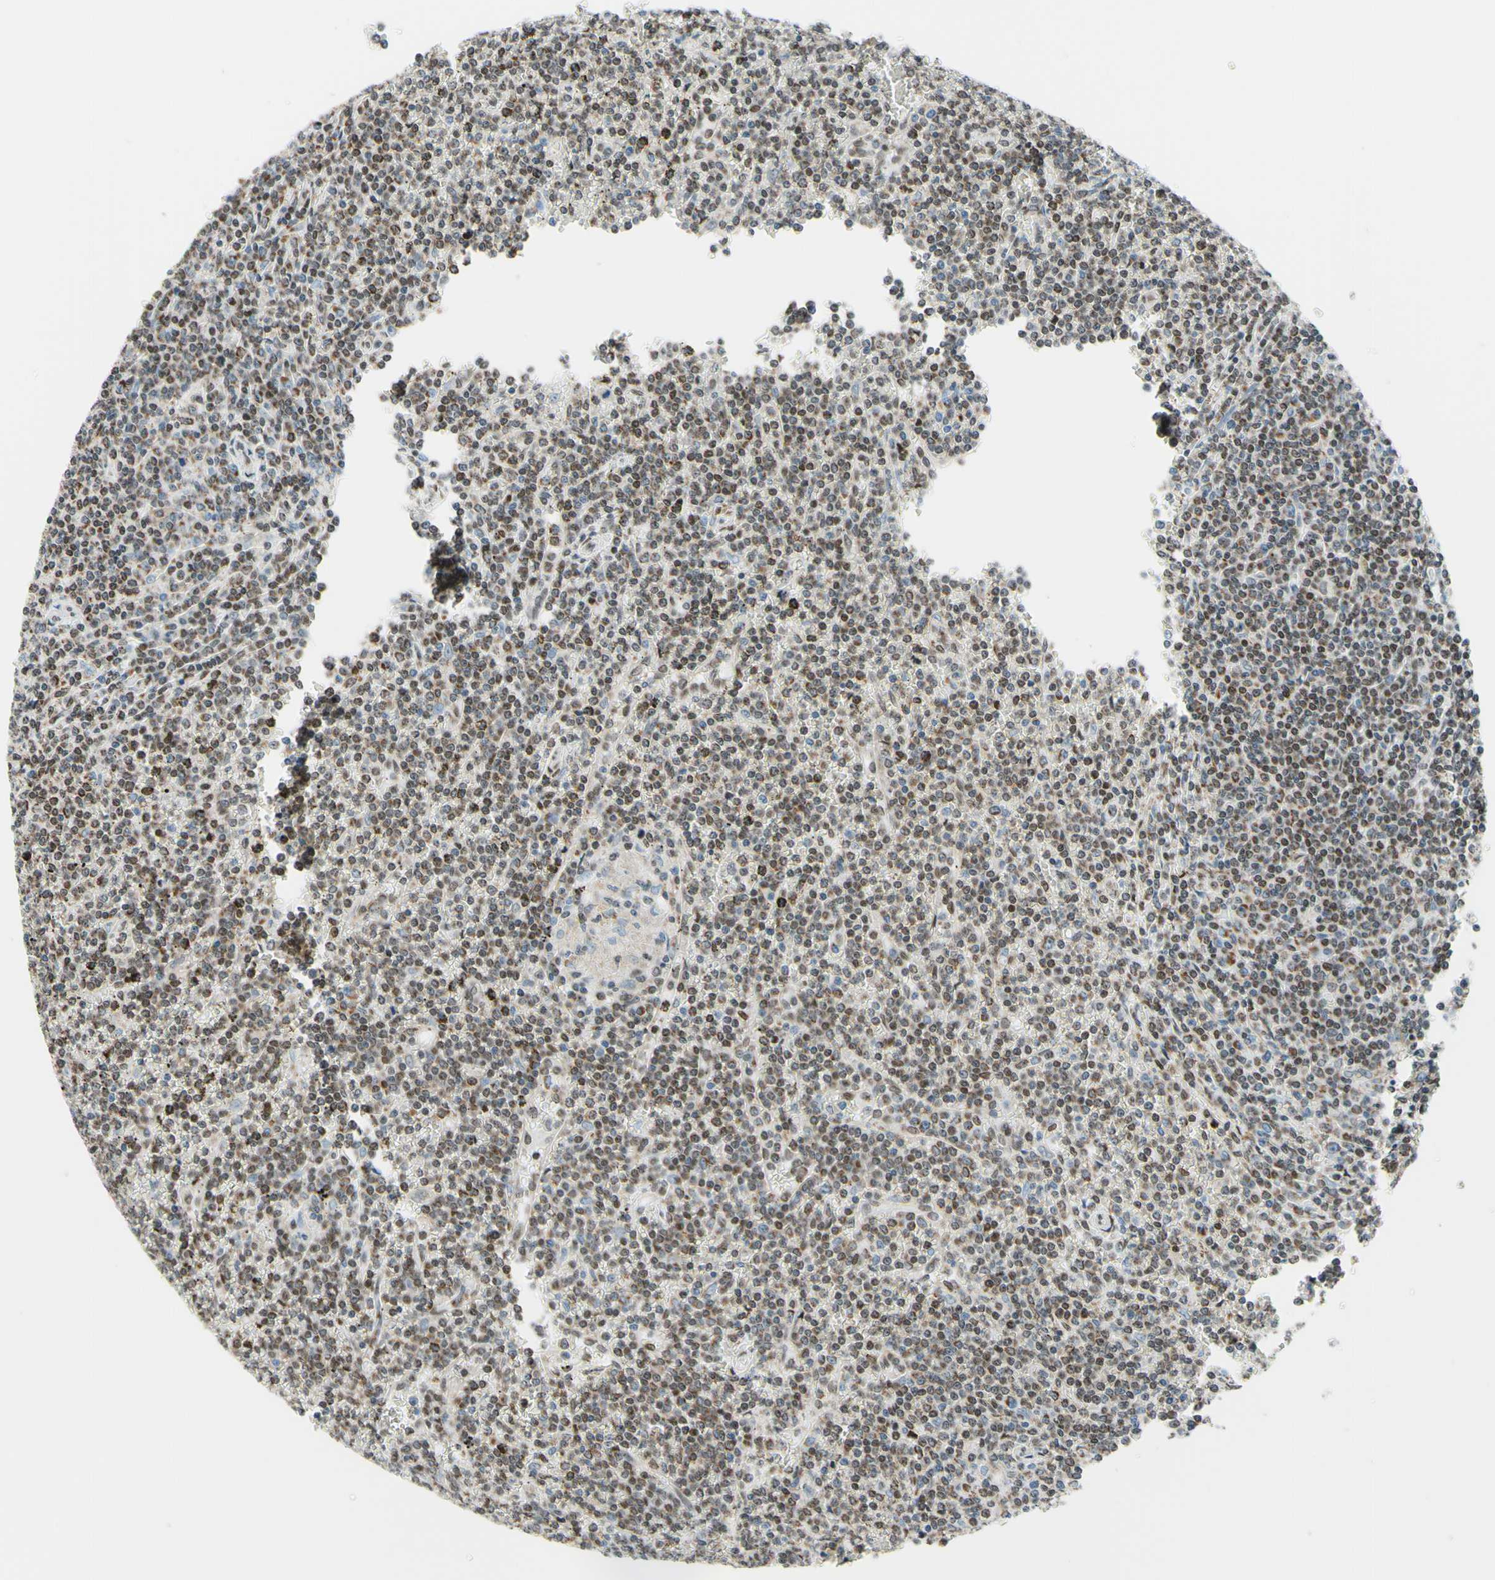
{"staining": {"intensity": "moderate", "quantity": "25%-75%", "location": "cytoplasmic/membranous,nuclear"}, "tissue": "lymphoma", "cell_type": "Tumor cells", "image_type": "cancer", "snomed": [{"axis": "morphology", "description": "Malignant lymphoma, non-Hodgkin's type, Low grade"}, {"axis": "topography", "description": "Spleen"}], "caption": "Lymphoma stained for a protein demonstrates moderate cytoplasmic/membranous and nuclear positivity in tumor cells. The staining was performed using DAB (3,3'-diaminobenzidine), with brown indicating positive protein expression. Nuclei are stained blue with hematoxylin.", "gene": "CBX7", "patient": {"sex": "female", "age": 19}}